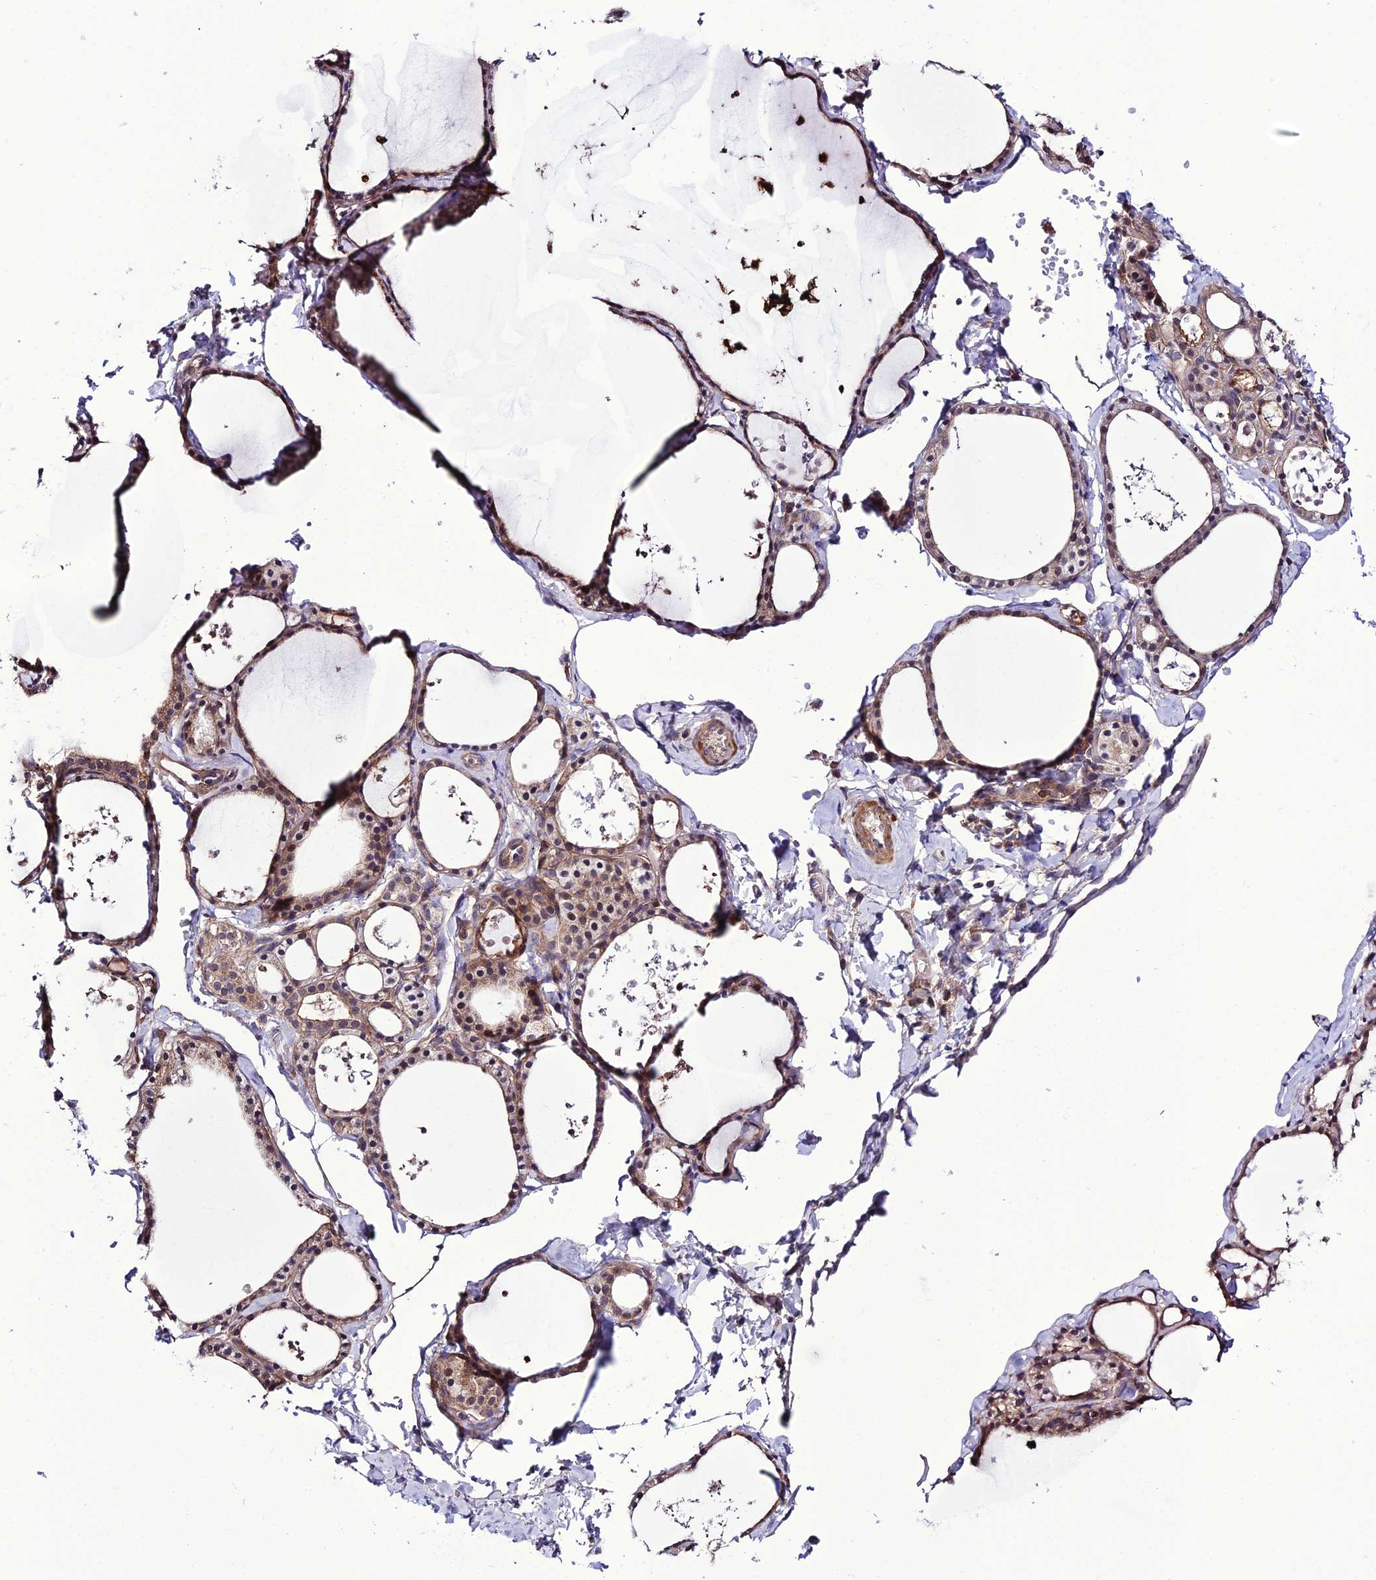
{"staining": {"intensity": "moderate", "quantity": ">75%", "location": "cytoplasmic/membranous,nuclear"}, "tissue": "thyroid gland", "cell_type": "Glandular cells", "image_type": "normal", "snomed": [{"axis": "morphology", "description": "Normal tissue, NOS"}, {"axis": "topography", "description": "Thyroid gland"}], "caption": "Protein staining of benign thyroid gland displays moderate cytoplasmic/membranous,nuclear positivity in about >75% of glandular cells.", "gene": "PPIL3", "patient": {"sex": "male", "age": 56}}